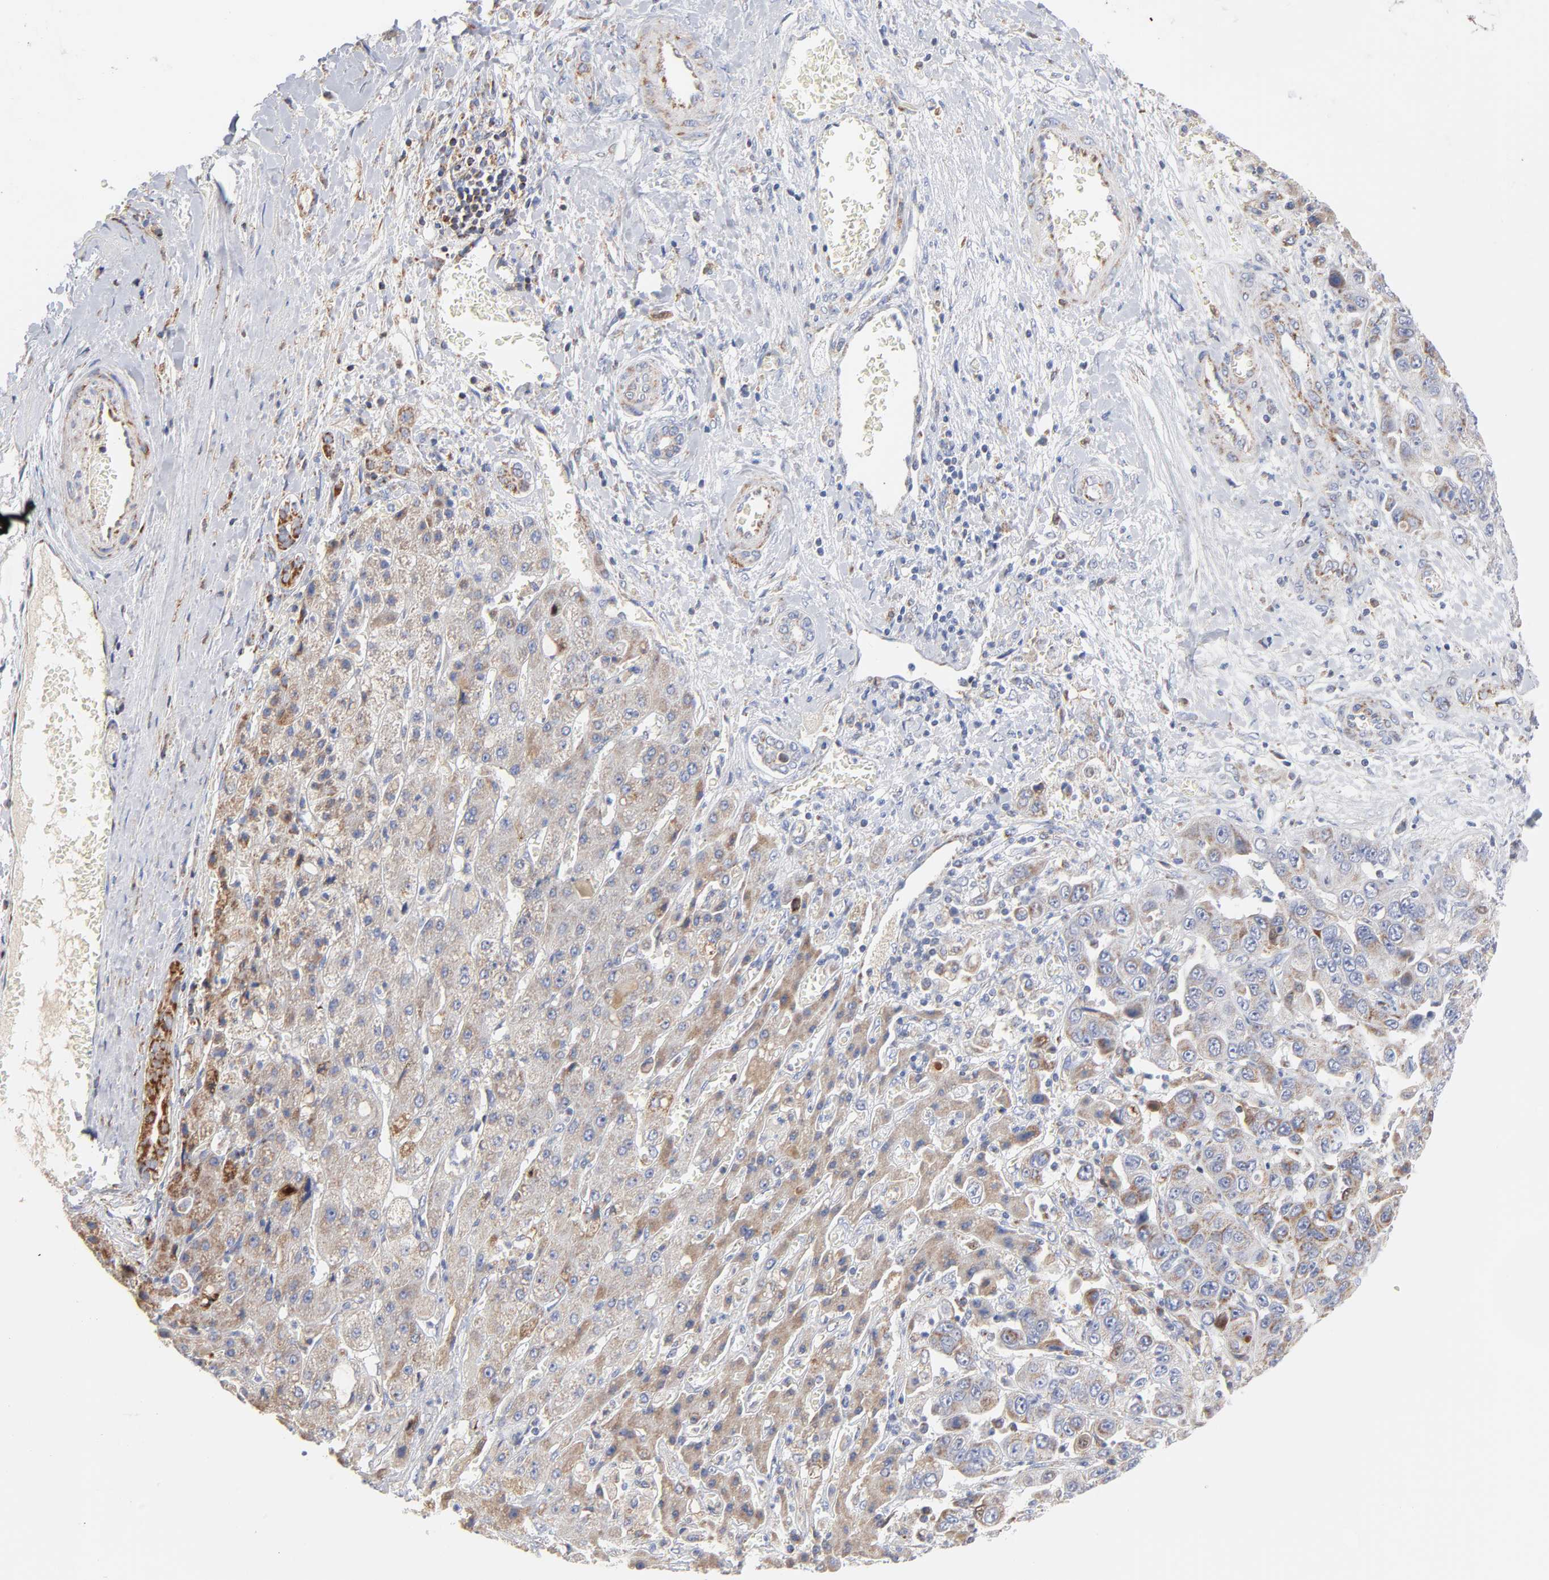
{"staining": {"intensity": "moderate", "quantity": ">75%", "location": "cytoplasmic/membranous"}, "tissue": "liver cancer", "cell_type": "Tumor cells", "image_type": "cancer", "snomed": [{"axis": "morphology", "description": "Cholangiocarcinoma"}, {"axis": "topography", "description": "Liver"}], "caption": "Immunohistochemistry (IHC) of cholangiocarcinoma (liver) displays medium levels of moderate cytoplasmic/membranous positivity in about >75% of tumor cells.", "gene": "DIABLO", "patient": {"sex": "female", "age": 52}}